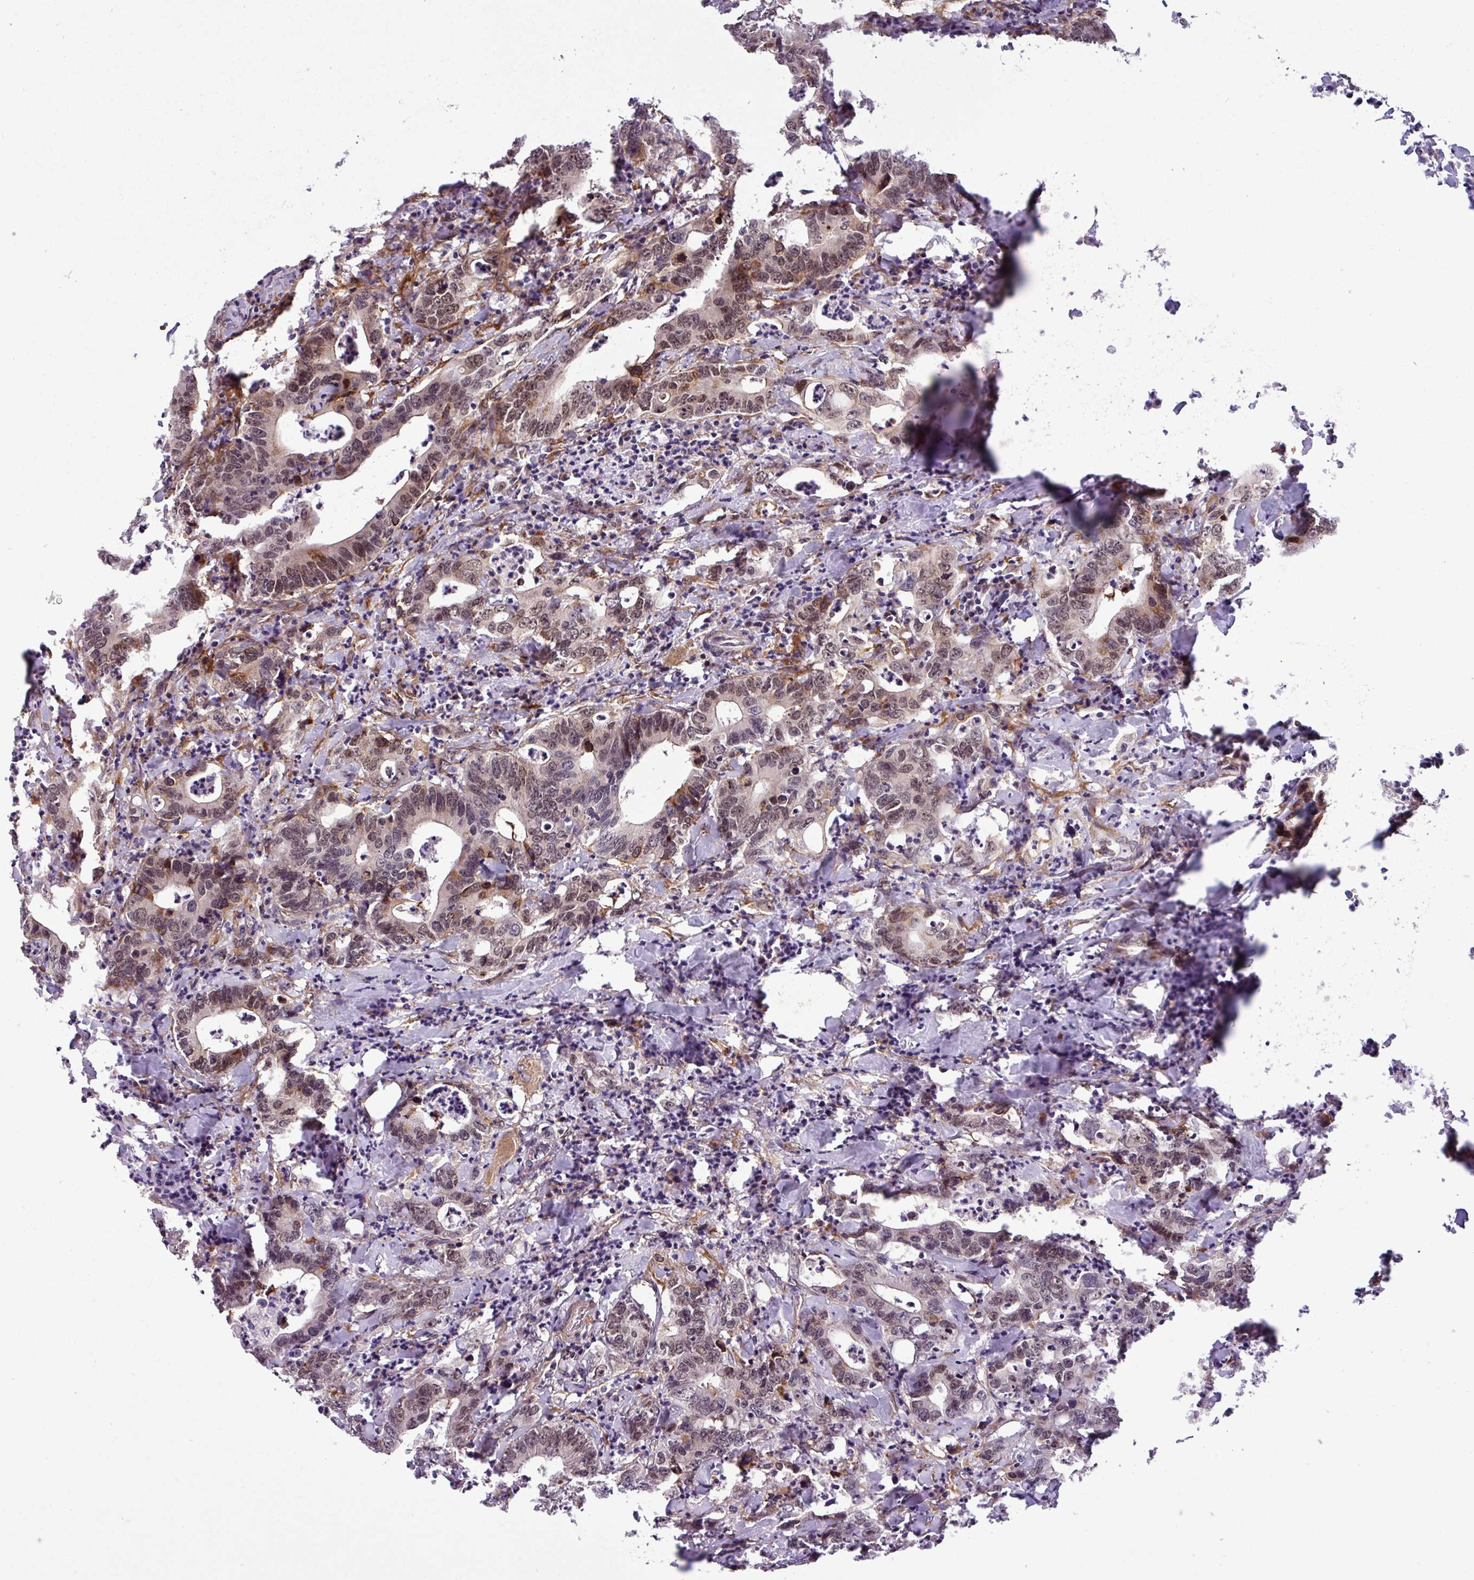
{"staining": {"intensity": "weak", "quantity": "25%-75%", "location": "cytoplasmic/membranous,nuclear"}, "tissue": "colorectal cancer", "cell_type": "Tumor cells", "image_type": "cancer", "snomed": [{"axis": "morphology", "description": "Adenocarcinoma, NOS"}, {"axis": "topography", "description": "Colon"}], "caption": "IHC micrograph of human colorectal adenocarcinoma stained for a protein (brown), which demonstrates low levels of weak cytoplasmic/membranous and nuclear expression in approximately 25%-75% of tumor cells.", "gene": "C7orf50", "patient": {"sex": "female", "age": 75}}